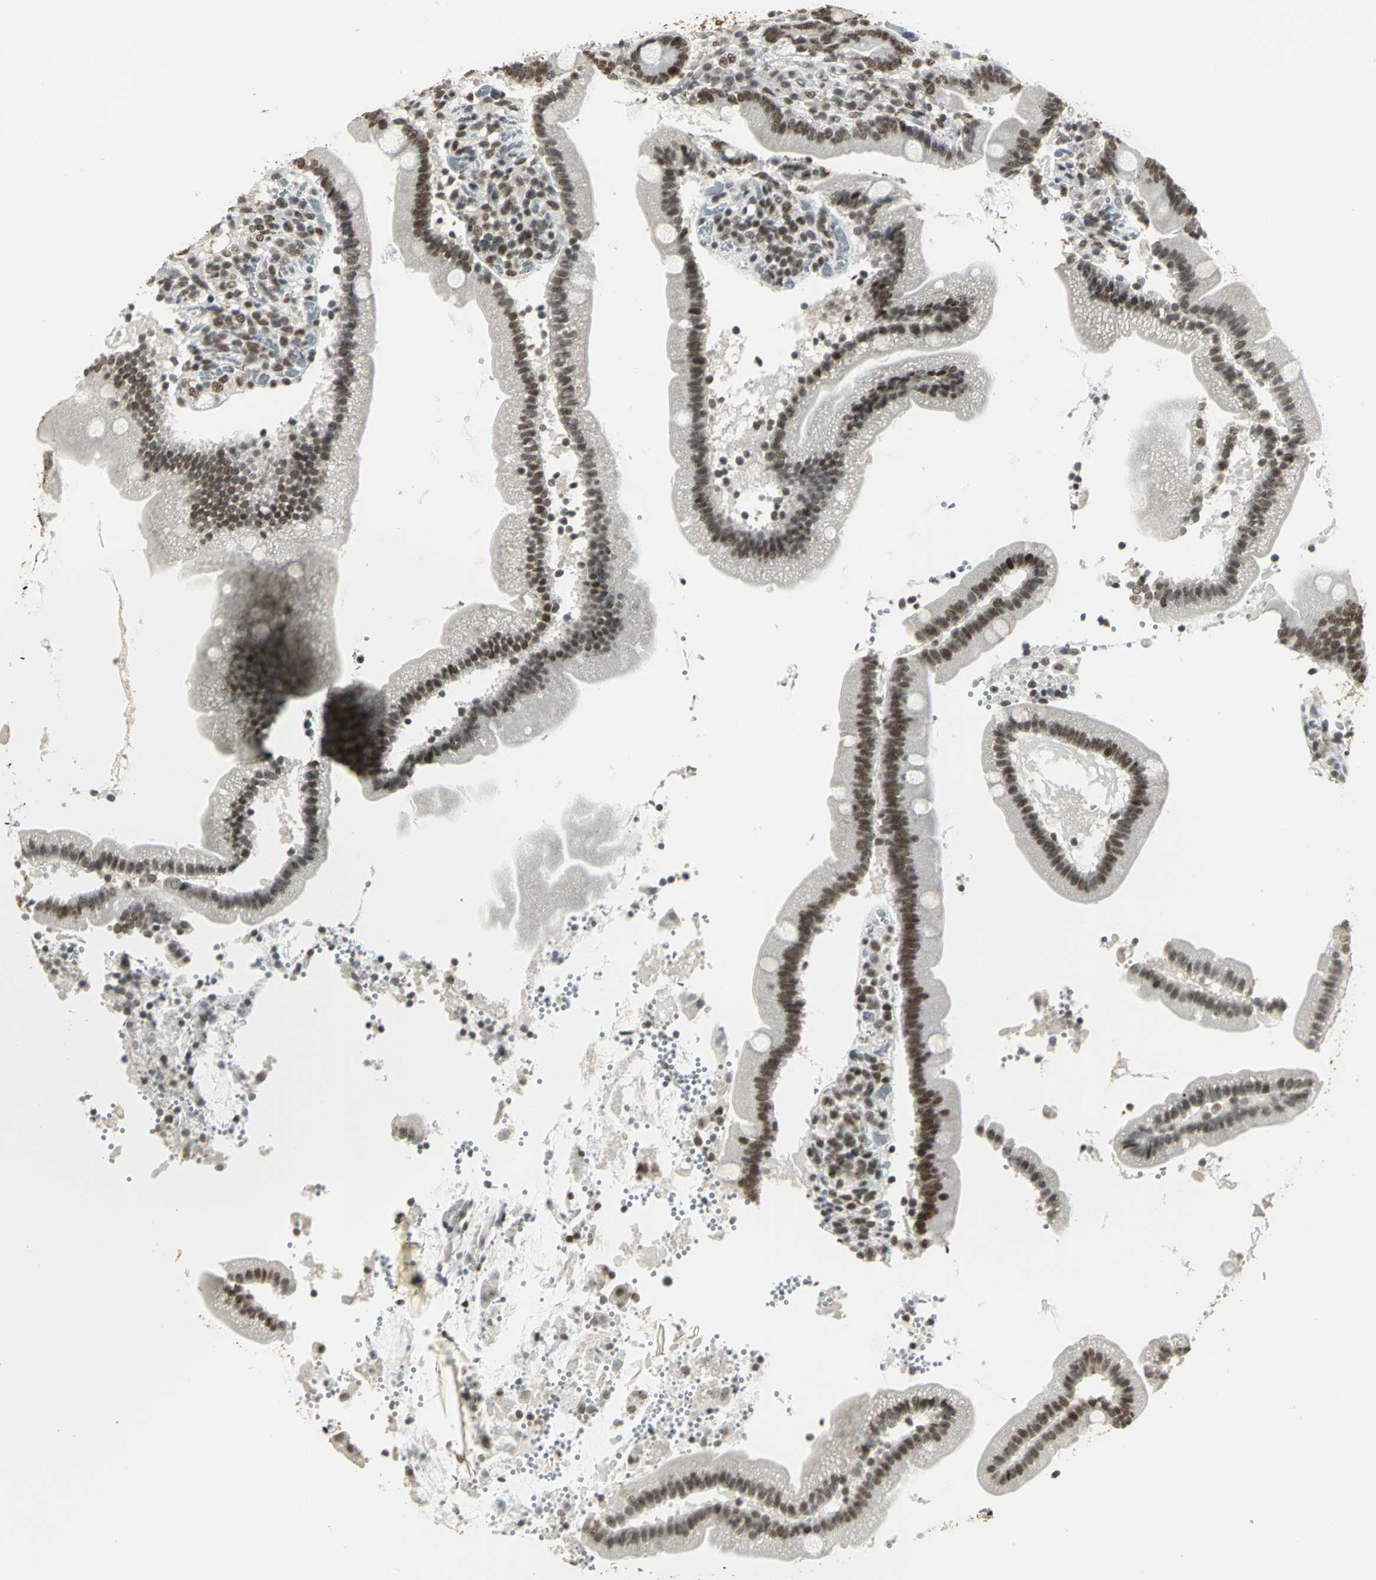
{"staining": {"intensity": "strong", "quantity": ">75%", "location": "nuclear"}, "tissue": "duodenum", "cell_type": "Glandular cells", "image_type": "normal", "snomed": [{"axis": "morphology", "description": "Normal tissue, NOS"}, {"axis": "topography", "description": "Duodenum"}], "caption": "DAB (3,3'-diaminobenzidine) immunohistochemical staining of benign duodenum reveals strong nuclear protein staining in about >75% of glandular cells. The protein is stained brown, and the nuclei are stained in blue (DAB IHC with brightfield microscopy, high magnification).", "gene": "CBX3", "patient": {"sex": "male", "age": 66}}